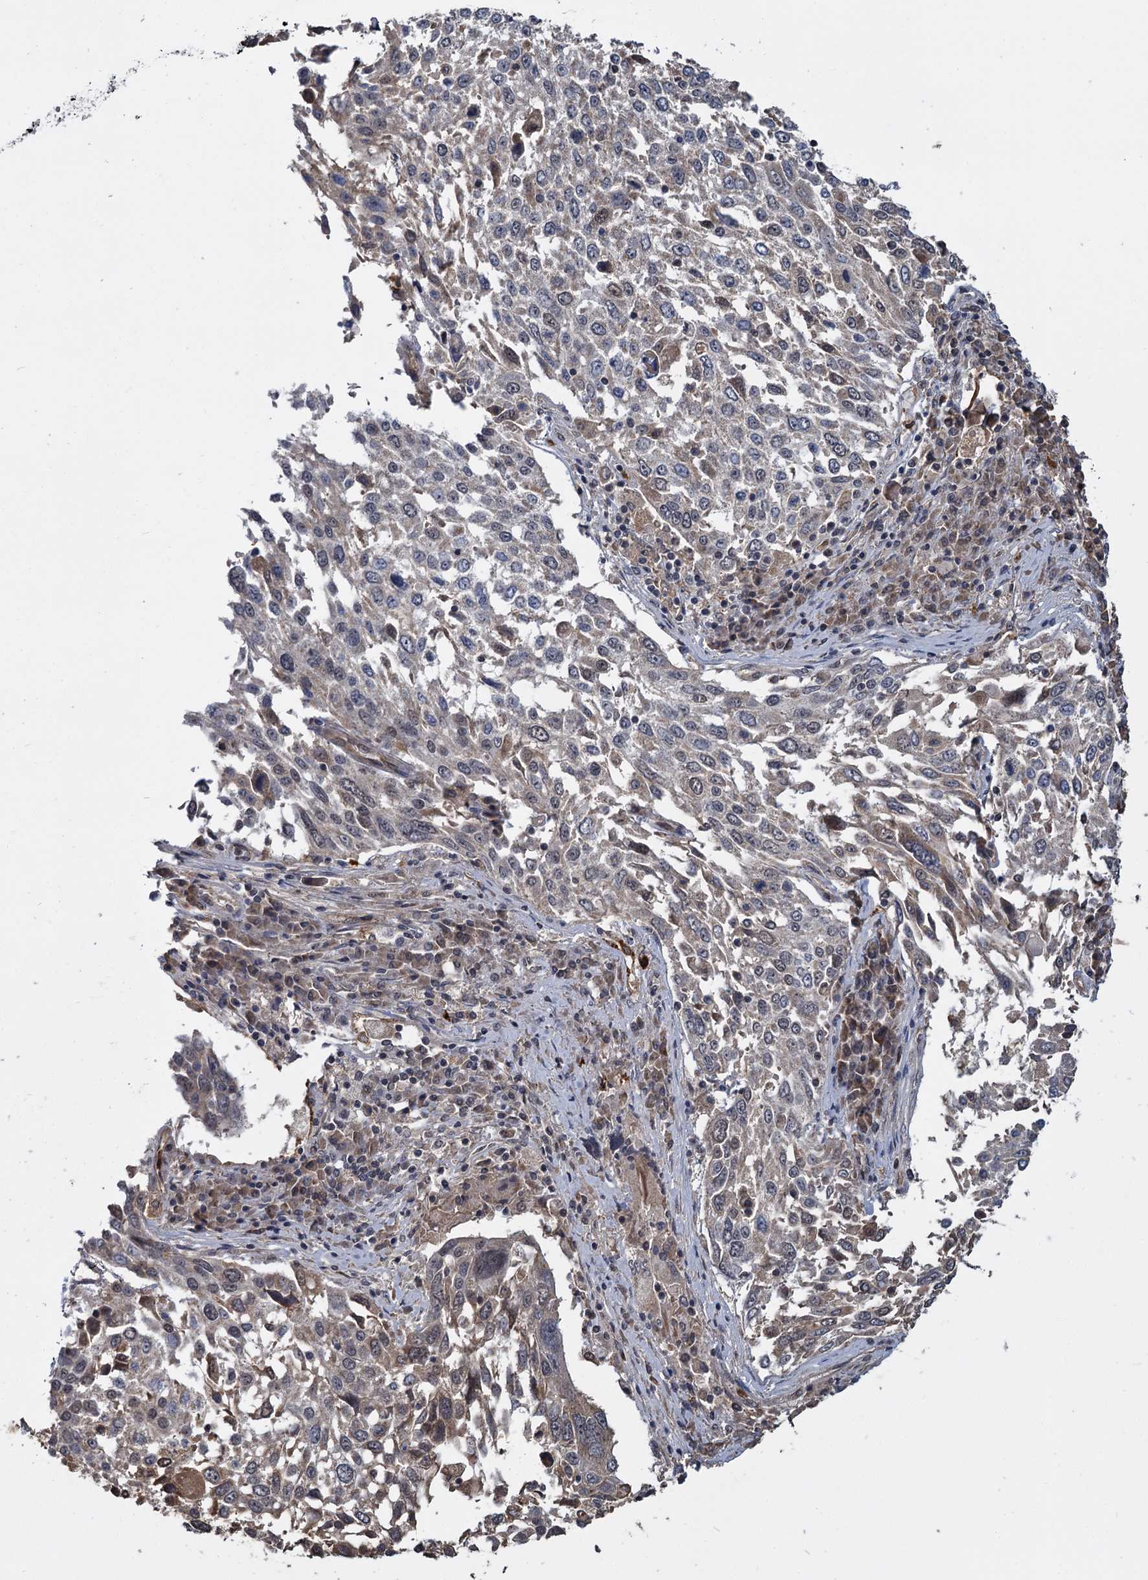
{"staining": {"intensity": "weak", "quantity": "<25%", "location": "cytoplasmic/membranous"}, "tissue": "lung cancer", "cell_type": "Tumor cells", "image_type": "cancer", "snomed": [{"axis": "morphology", "description": "Squamous cell carcinoma, NOS"}, {"axis": "topography", "description": "Lung"}], "caption": "This is a histopathology image of immunohistochemistry (IHC) staining of lung cancer, which shows no expression in tumor cells.", "gene": "KANSL2", "patient": {"sex": "male", "age": 65}}